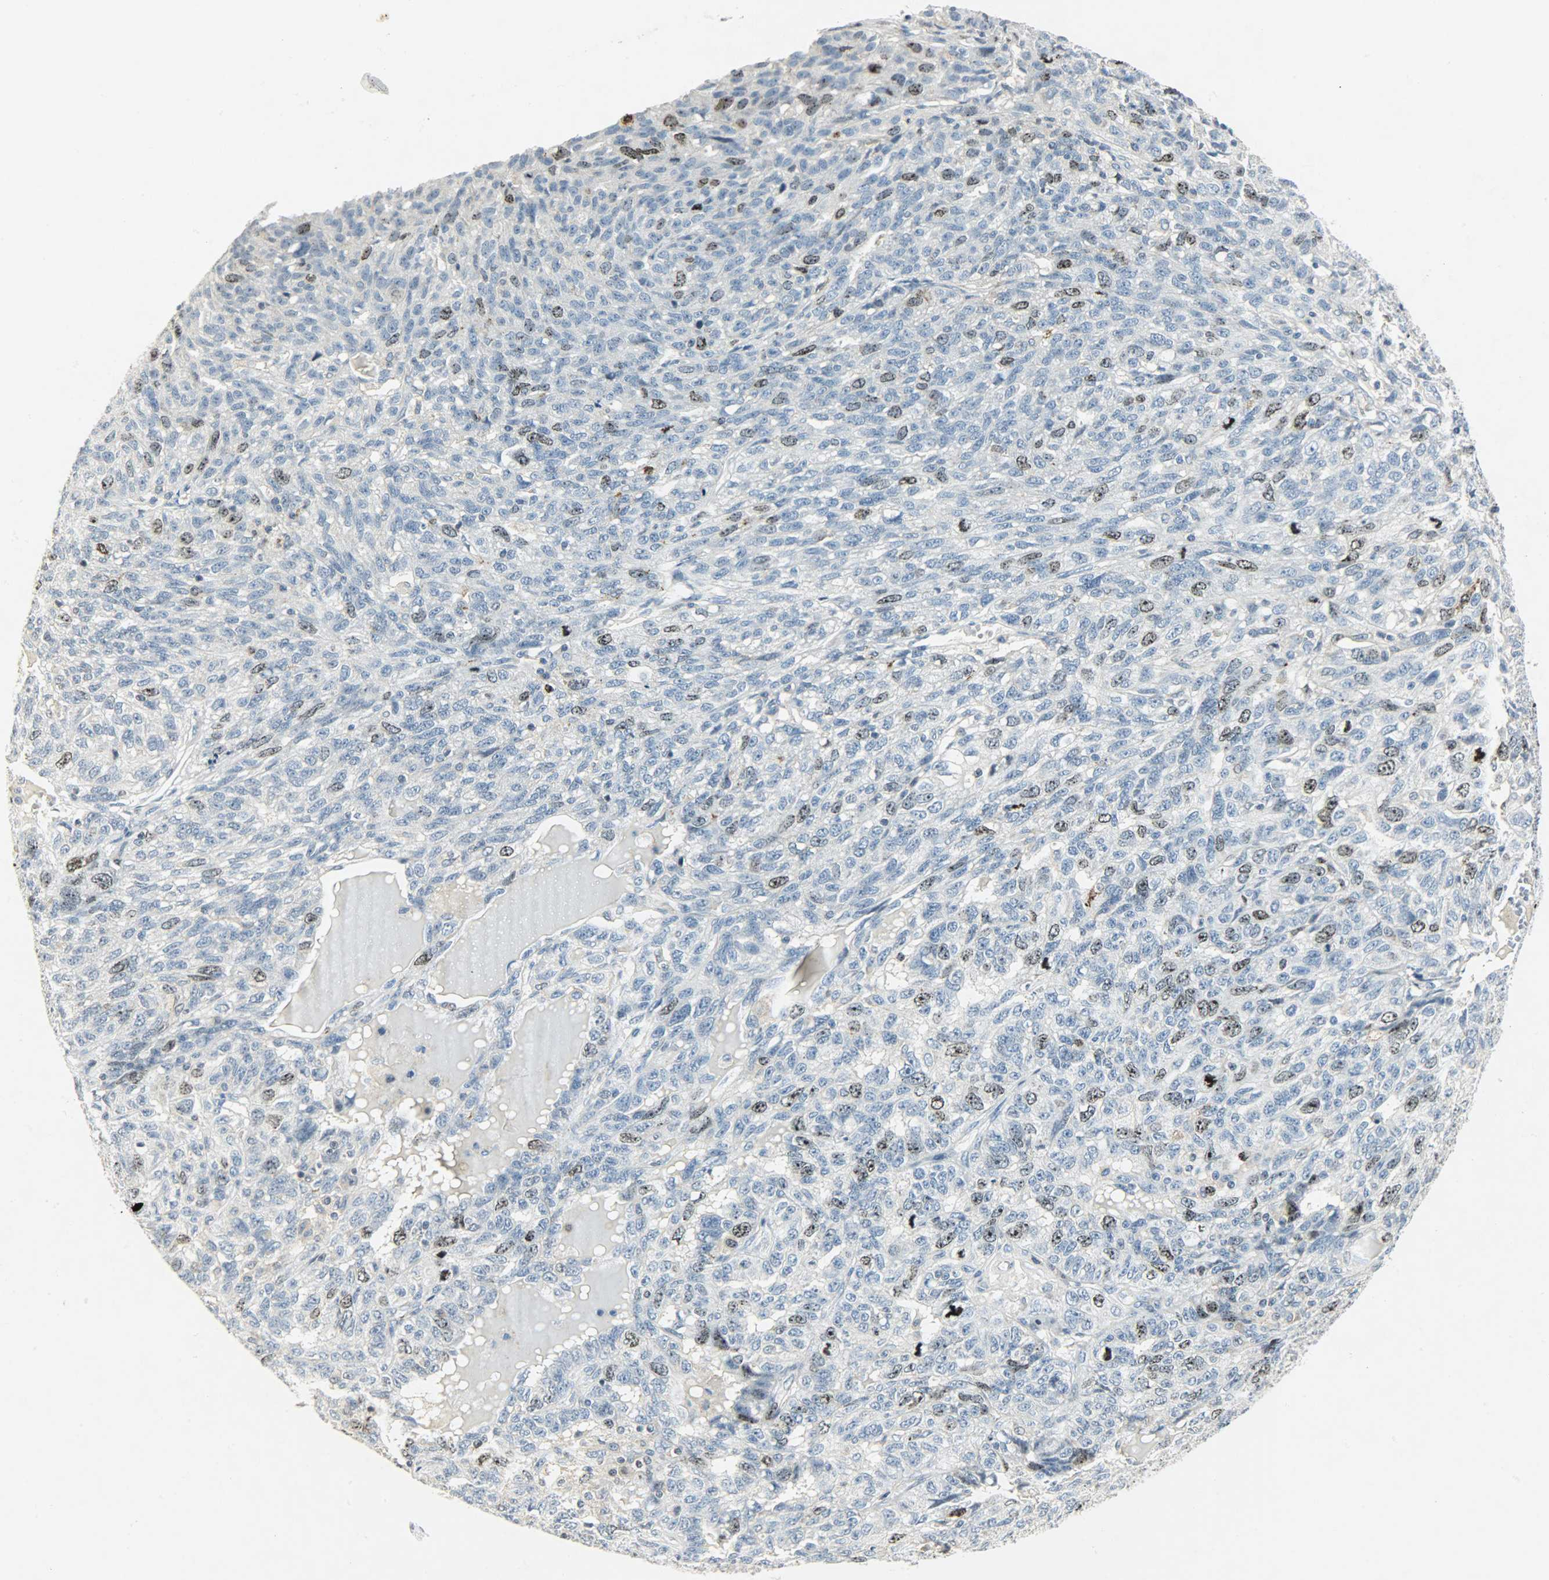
{"staining": {"intensity": "moderate", "quantity": "25%-75%", "location": "nuclear"}, "tissue": "ovarian cancer", "cell_type": "Tumor cells", "image_type": "cancer", "snomed": [{"axis": "morphology", "description": "Cystadenocarcinoma, serous, NOS"}, {"axis": "topography", "description": "Ovary"}], "caption": "Tumor cells exhibit medium levels of moderate nuclear staining in approximately 25%-75% of cells in serous cystadenocarcinoma (ovarian). The protein of interest is stained brown, and the nuclei are stained in blue (DAB IHC with brightfield microscopy, high magnification).", "gene": "AURKB", "patient": {"sex": "female", "age": 71}}